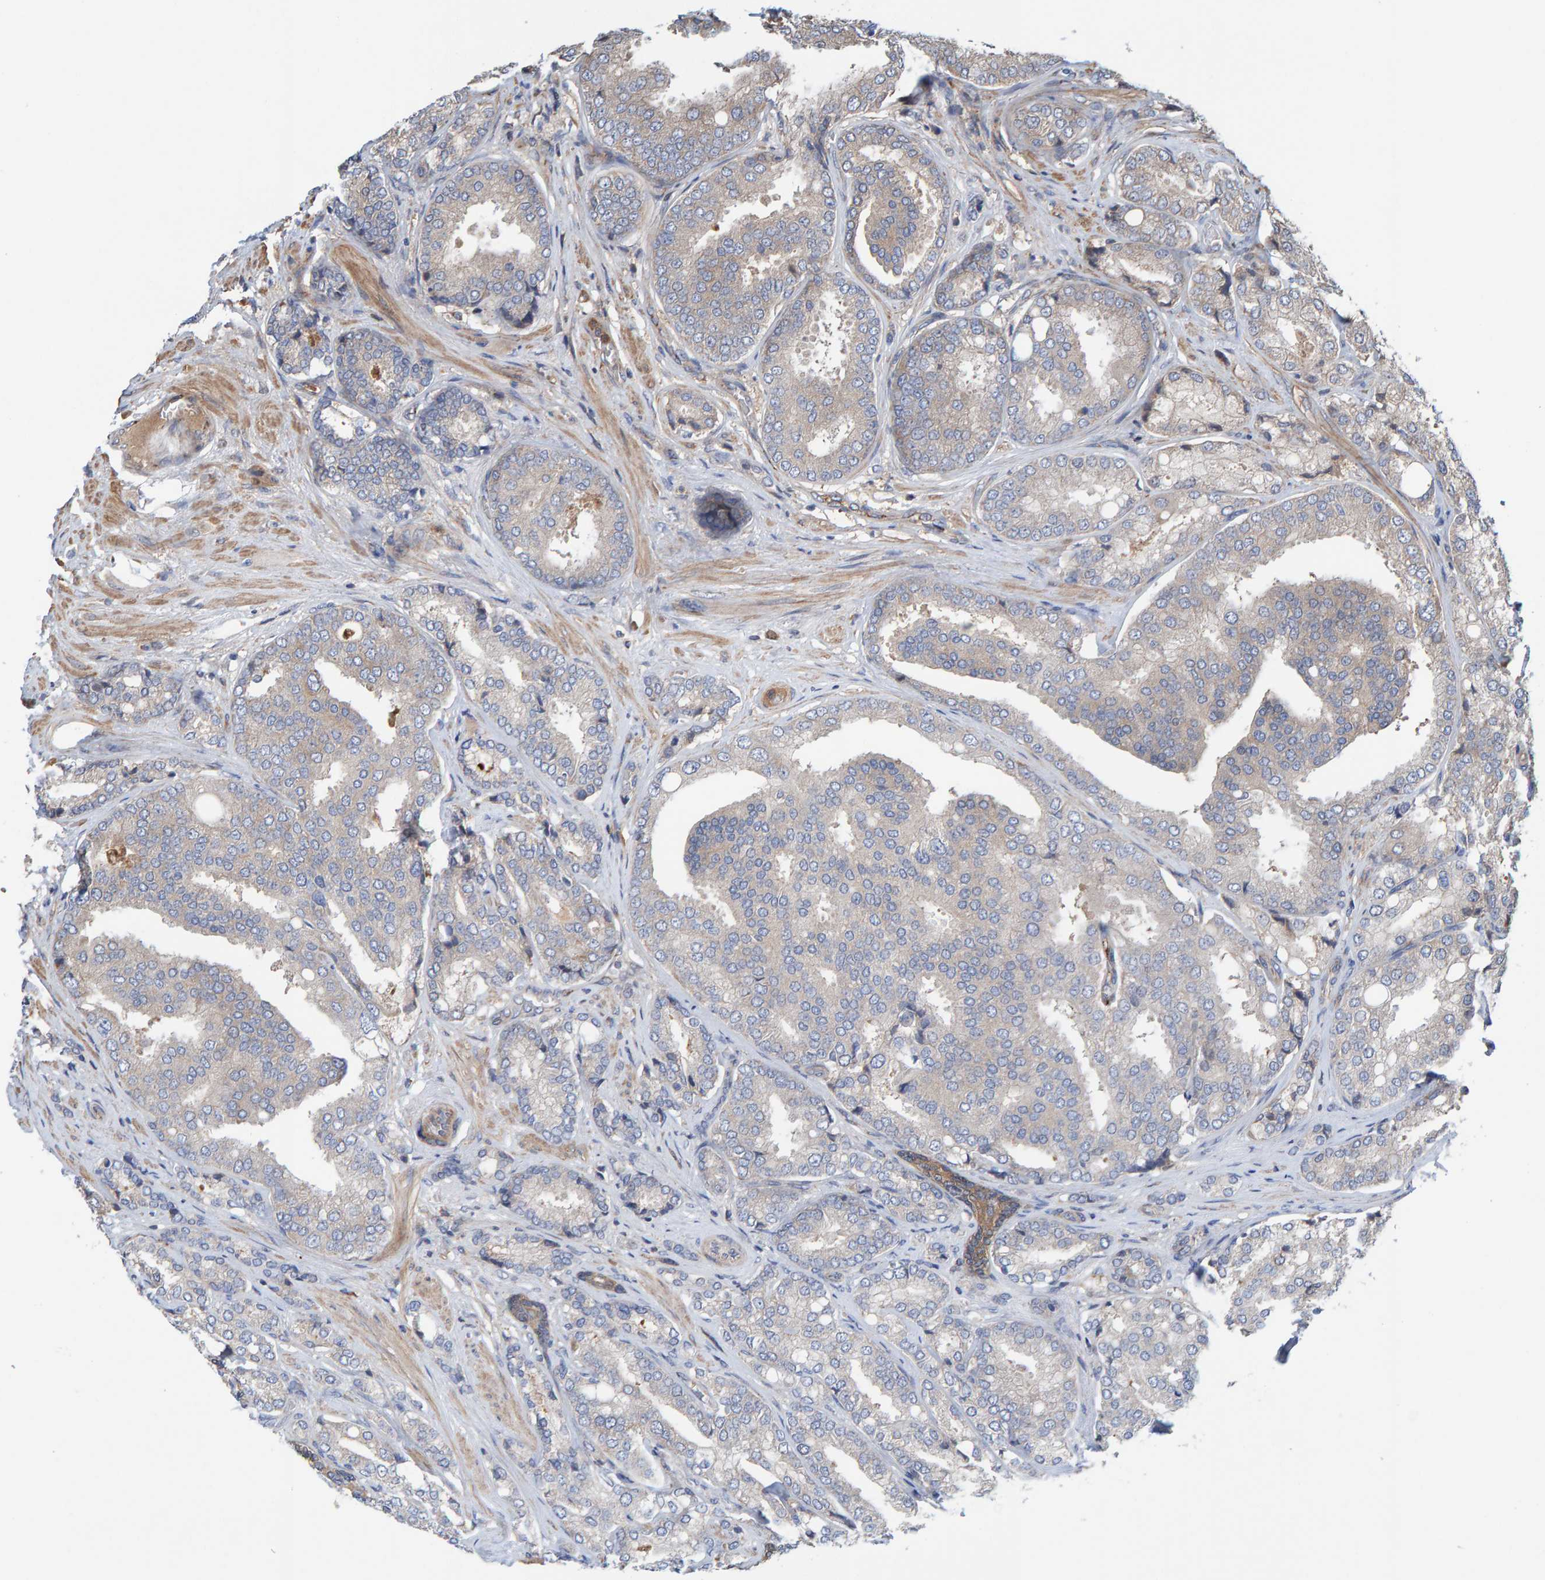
{"staining": {"intensity": "negative", "quantity": "none", "location": "none"}, "tissue": "prostate cancer", "cell_type": "Tumor cells", "image_type": "cancer", "snomed": [{"axis": "morphology", "description": "Adenocarcinoma, High grade"}, {"axis": "topography", "description": "Prostate"}], "caption": "Histopathology image shows no significant protein positivity in tumor cells of prostate cancer.", "gene": "KIAA0753", "patient": {"sex": "male", "age": 50}}